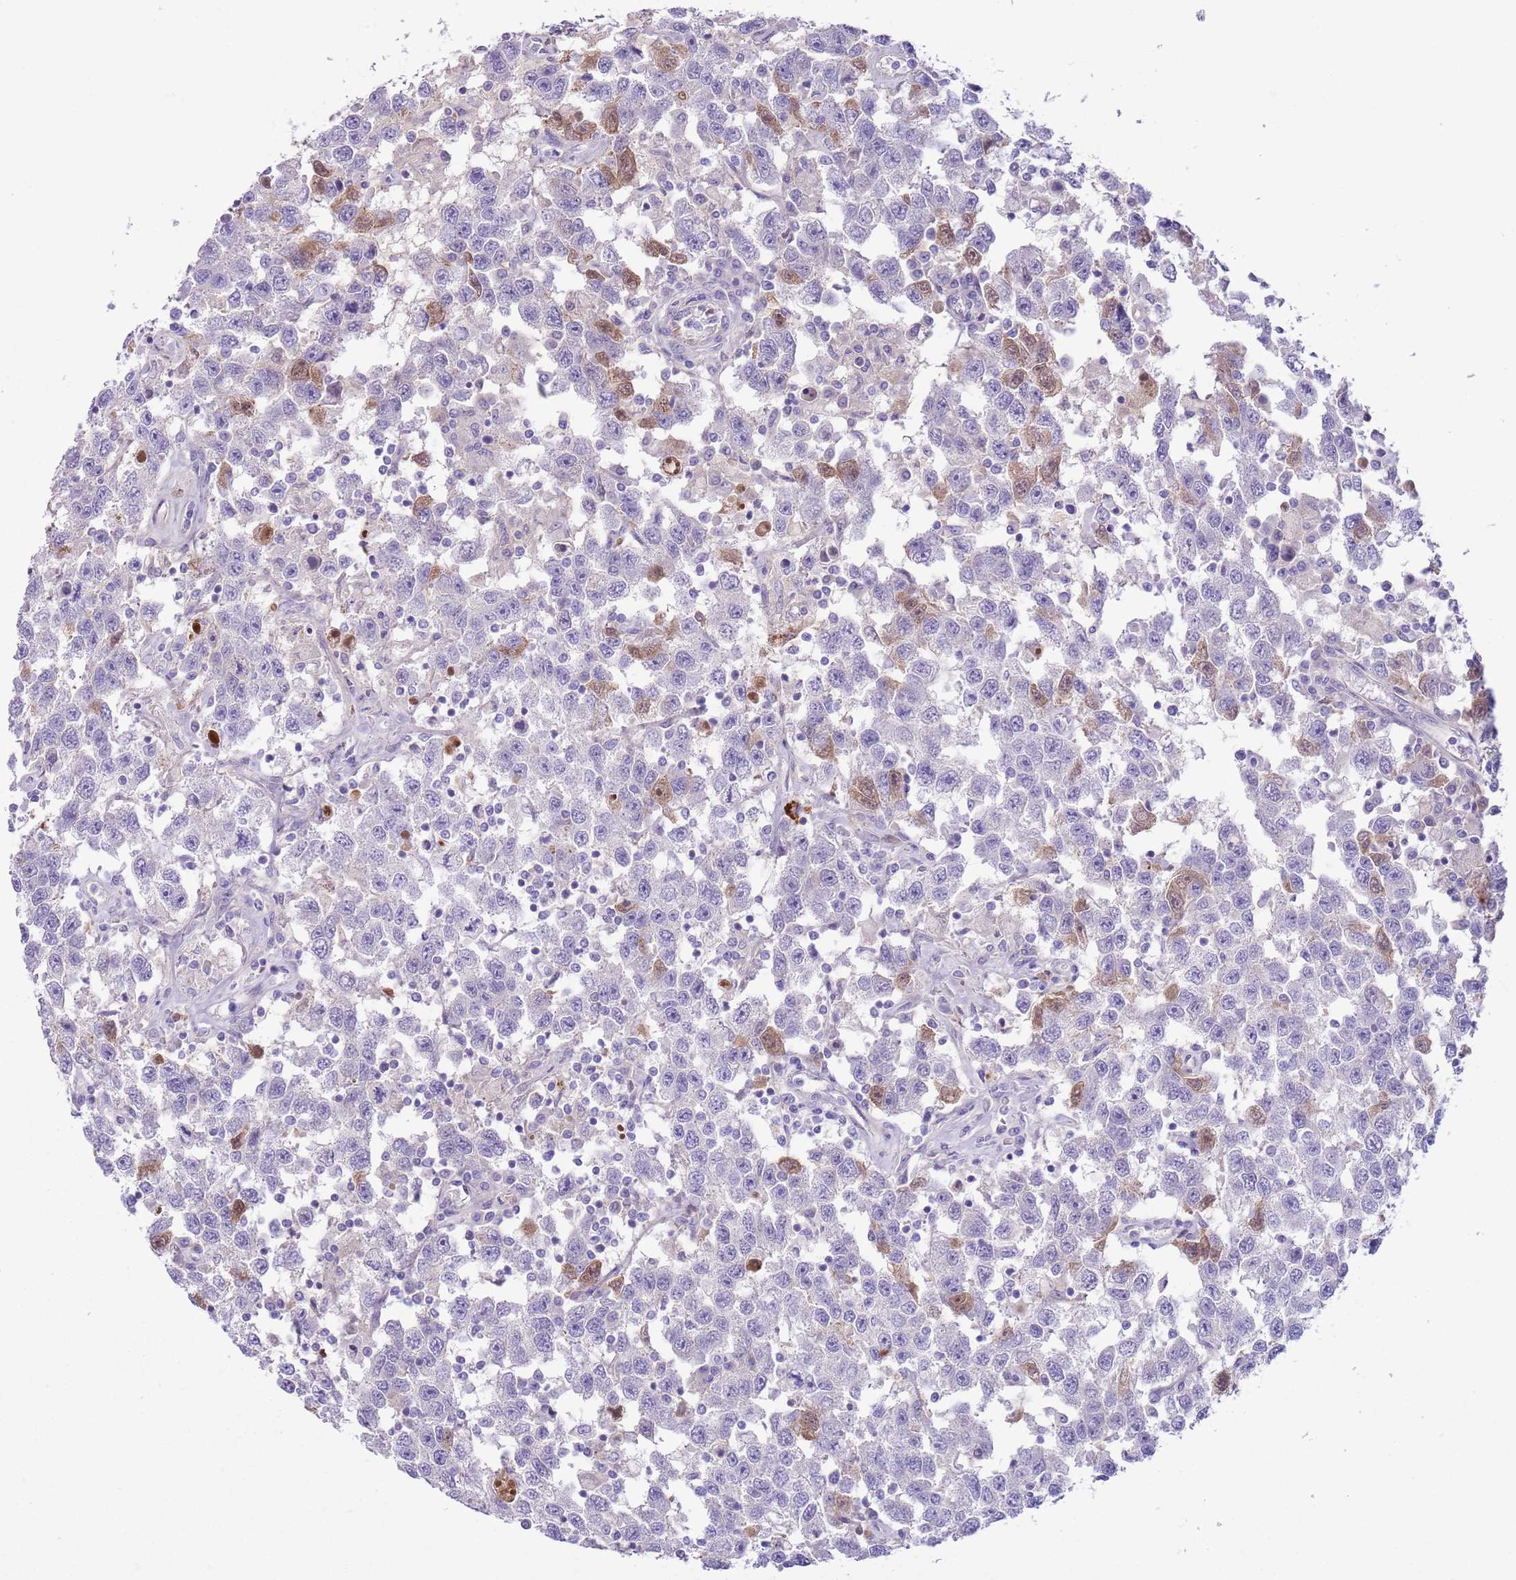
{"staining": {"intensity": "moderate", "quantity": "<25%", "location": "cytoplasmic/membranous"}, "tissue": "testis cancer", "cell_type": "Tumor cells", "image_type": "cancer", "snomed": [{"axis": "morphology", "description": "Seminoma, NOS"}, {"axis": "topography", "description": "Testis"}], "caption": "Testis cancer (seminoma) tissue exhibits moderate cytoplasmic/membranous expression in about <25% of tumor cells, visualized by immunohistochemistry. (DAB (3,3'-diaminobenzidine) IHC with brightfield microscopy, high magnification).", "gene": "CFH", "patient": {"sex": "male", "age": 41}}